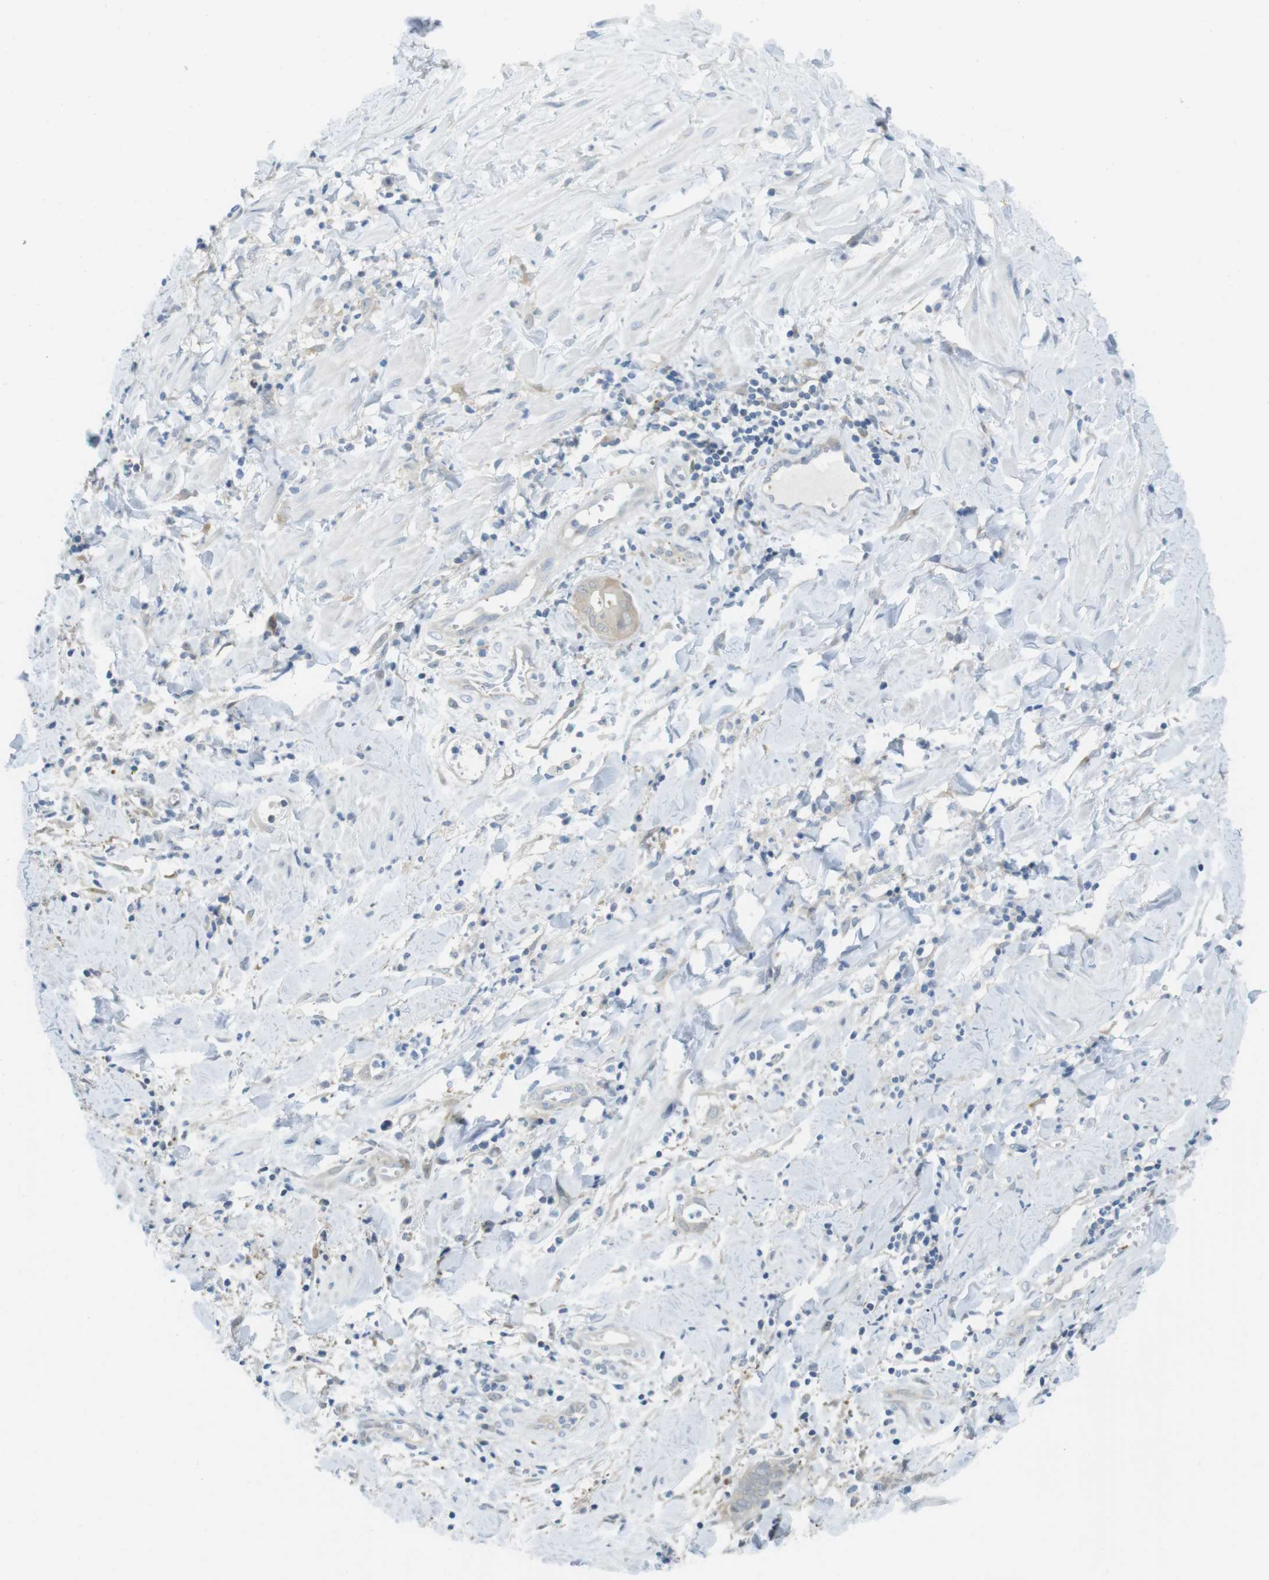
{"staining": {"intensity": "weak", "quantity": ">75%", "location": "cytoplasmic/membranous"}, "tissue": "cervical cancer", "cell_type": "Tumor cells", "image_type": "cancer", "snomed": [{"axis": "morphology", "description": "Adenocarcinoma, NOS"}, {"axis": "topography", "description": "Cervix"}], "caption": "A histopathology image of human adenocarcinoma (cervical) stained for a protein reveals weak cytoplasmic/membranous brown staining in tumor cells.", "gene": "CASP2", "patient": {"sex": "female", "age": 44}}